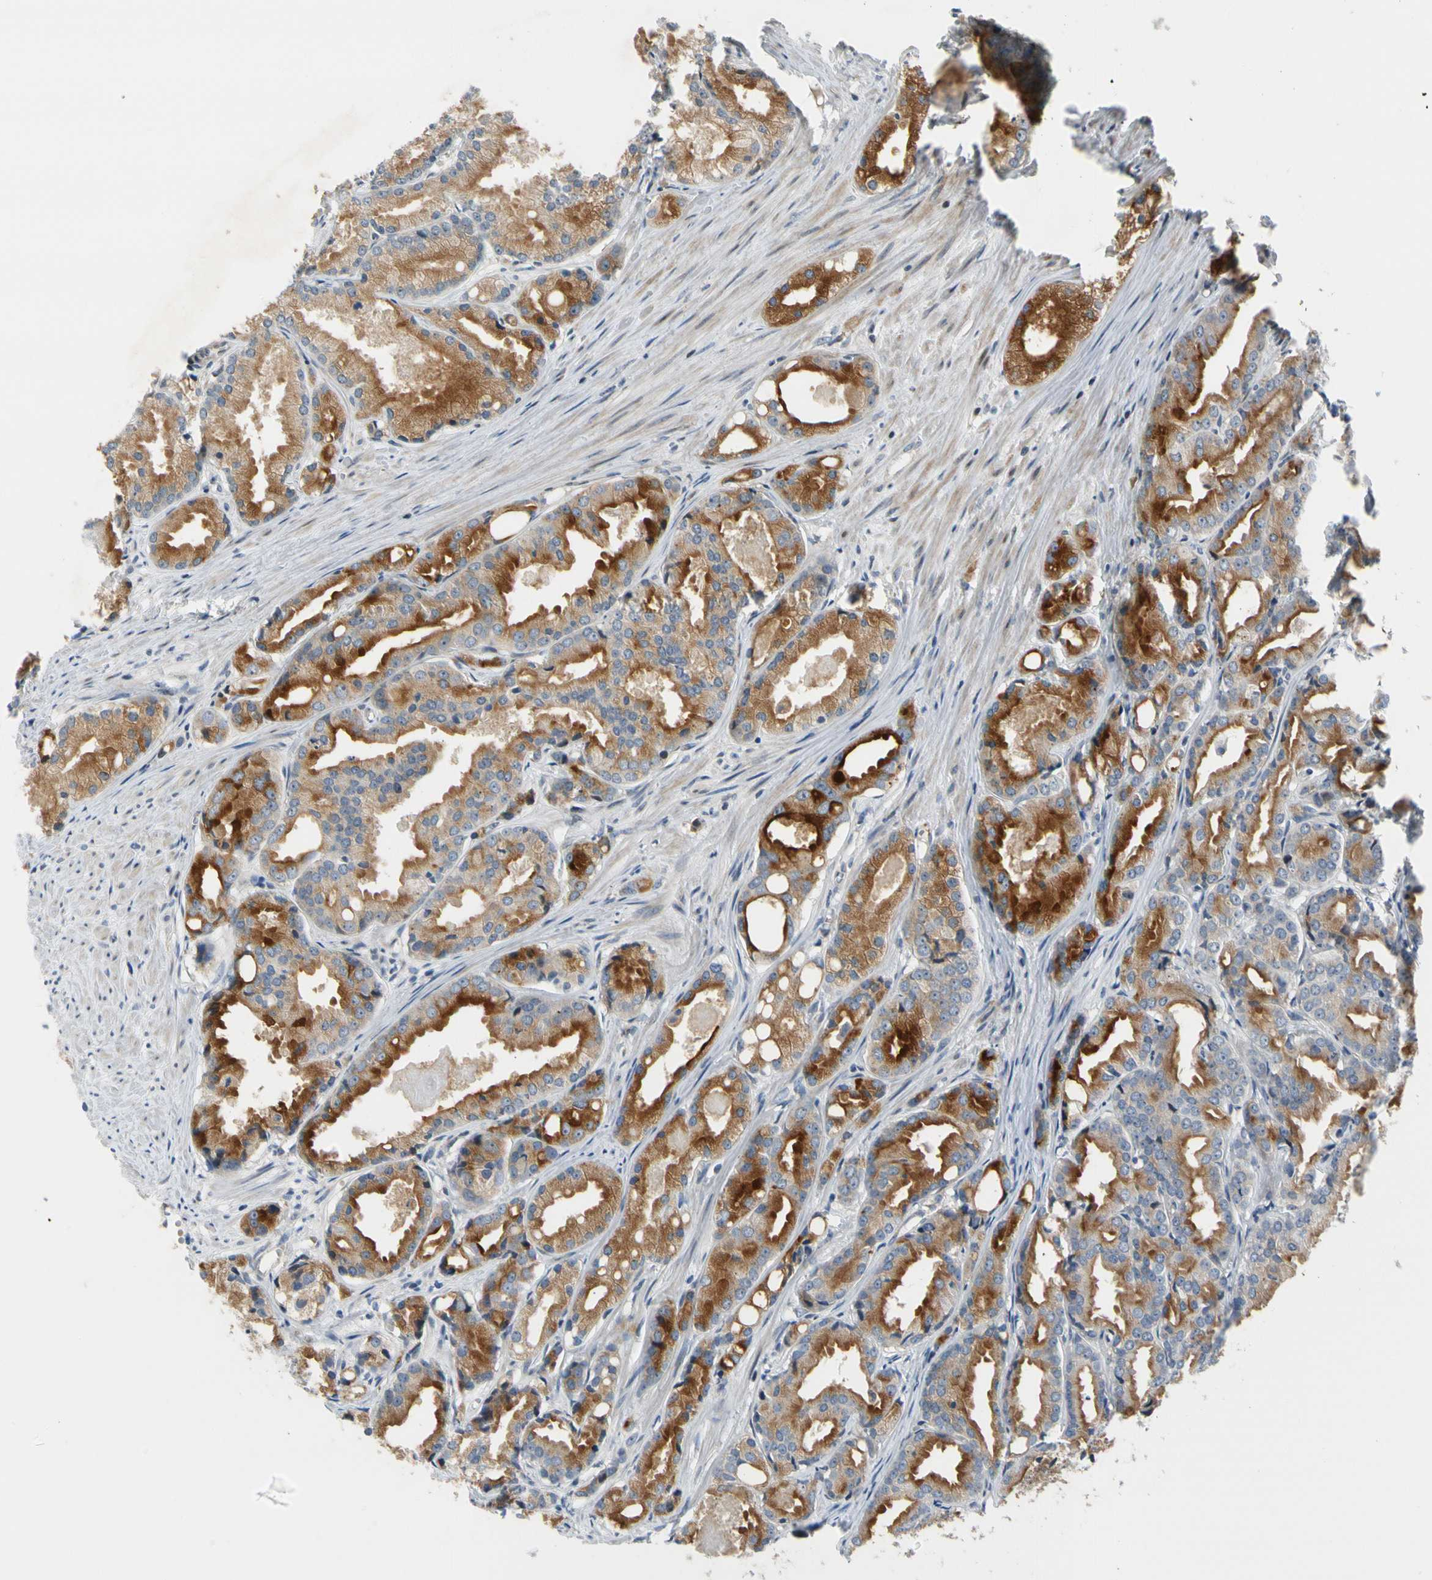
{"staining": {"intensity": "strong", "quantity": "25%-75%", "location": "cytoplasmic/membranous"}, "tissue": "prostate cancer", "cell_type": "Tumor cells", "image_type": "cancer", "snomed": [{"axis": "morphology", "description": "Adenocarcinoma, Low grade"}, {"axis": "topography", "description": "Prostate"}], "caption": "Immunohistochemistry (DAB) staining of human prostate adenocarcinoma (low-grade) exhibits strong cytoplasmic/membranous protein expression in about 25%-75% of tumor cells.", "gene": "NPDC1", "patient": {"sex": "male", "age": 72}}